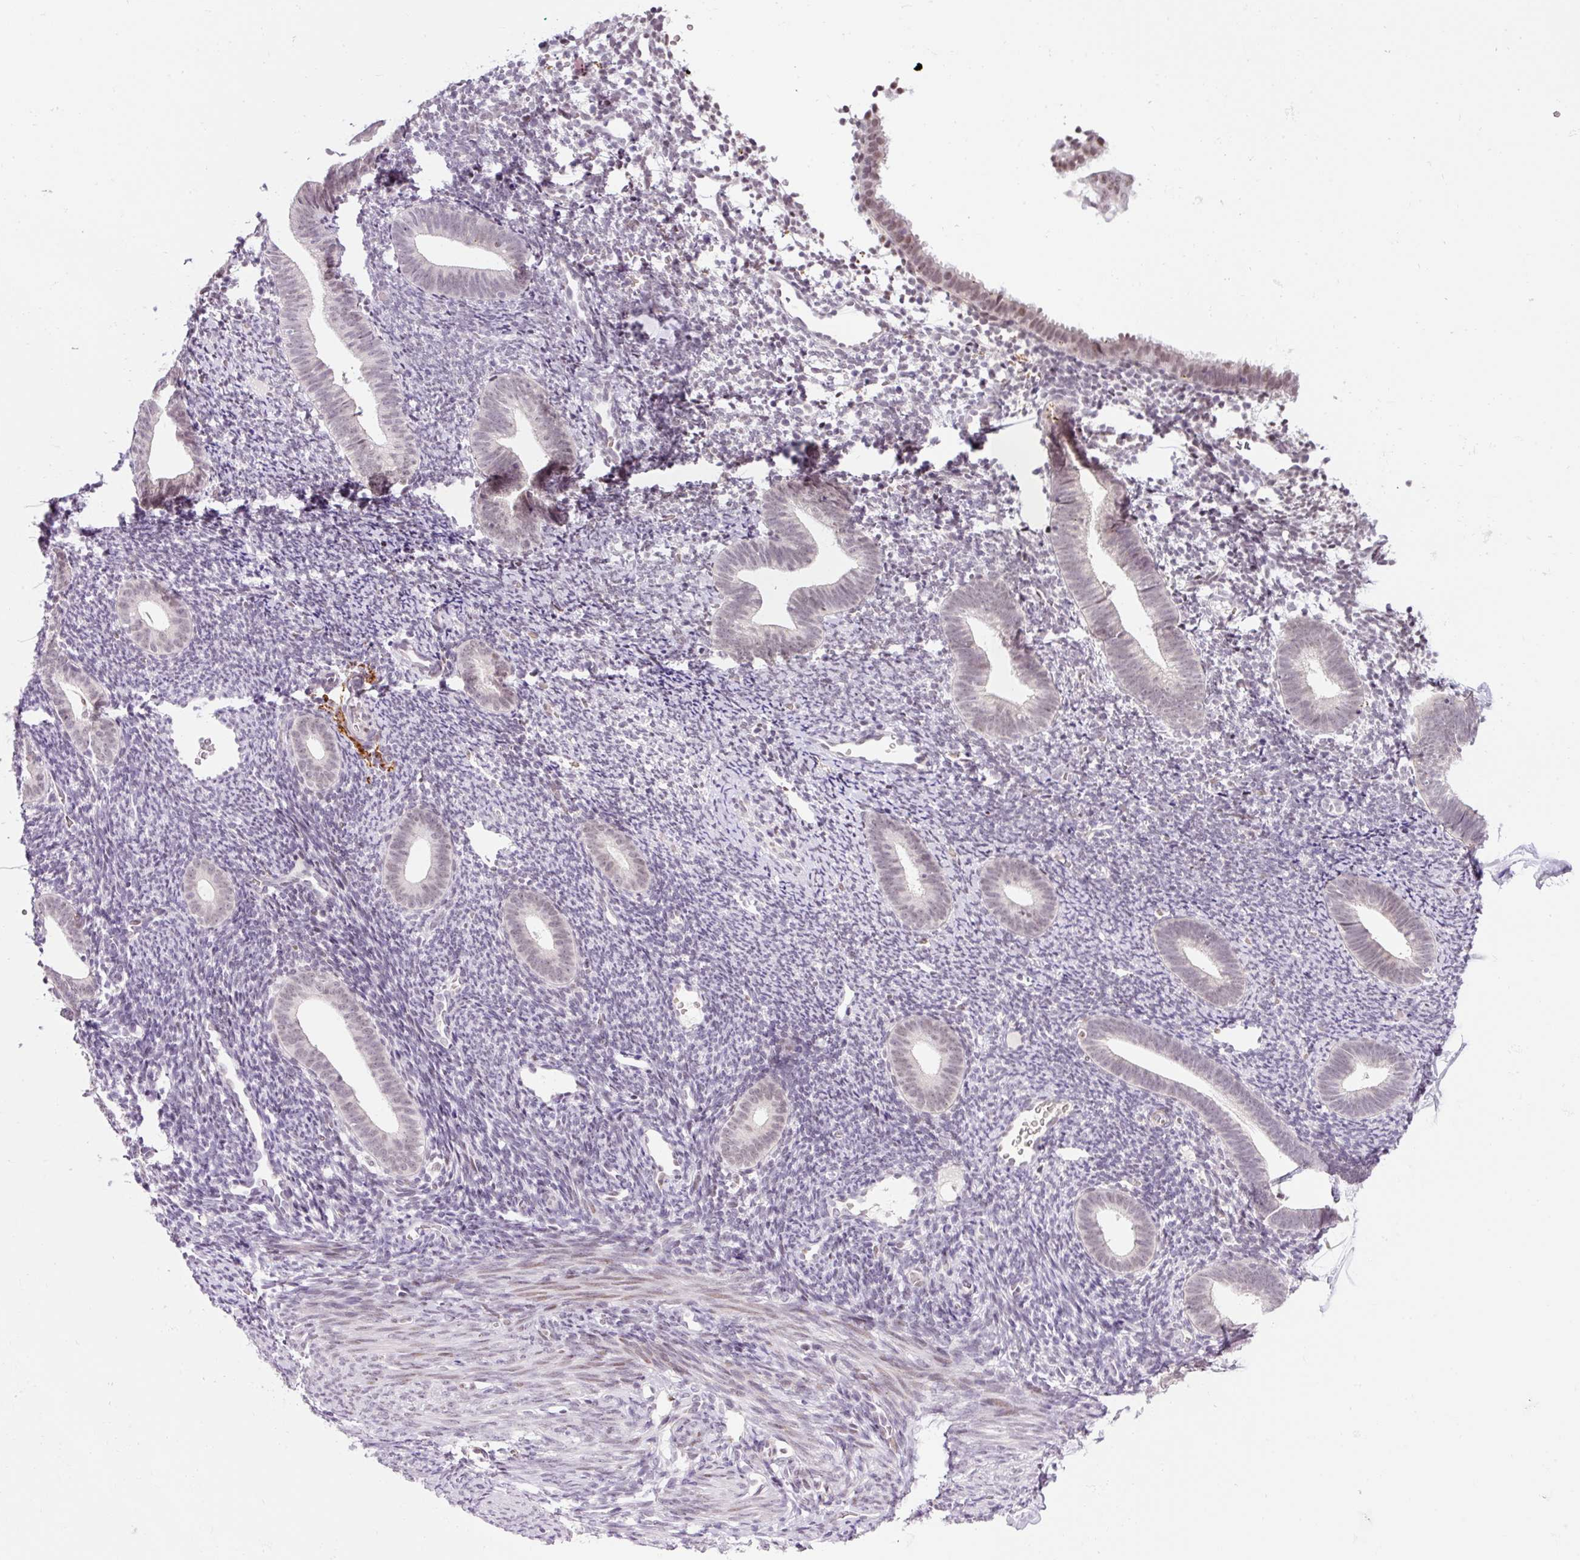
{"staining": {"intensity": "moderate", "quantity": "25%-75%", "location": "nuclear"}, "tissue": "endometrium", "cell_type": "Cells in endometrial stroma", "image_type": "normal", "snomed": [{"axis": "morphology", "description": "Normal tissue, NOS"}, {"axis": "topography", "description": "Endometrium"}], "caption": "Moderate nuclear staining is appreciated in approximately 25%-75% of cells in endometrial stroma in unremarkable endometrium. (brown staining indicates protein expression, while blue staining denotes nuclei).", "gene": "CCNL2", "patient": {"sex": "female", "age": 39}}